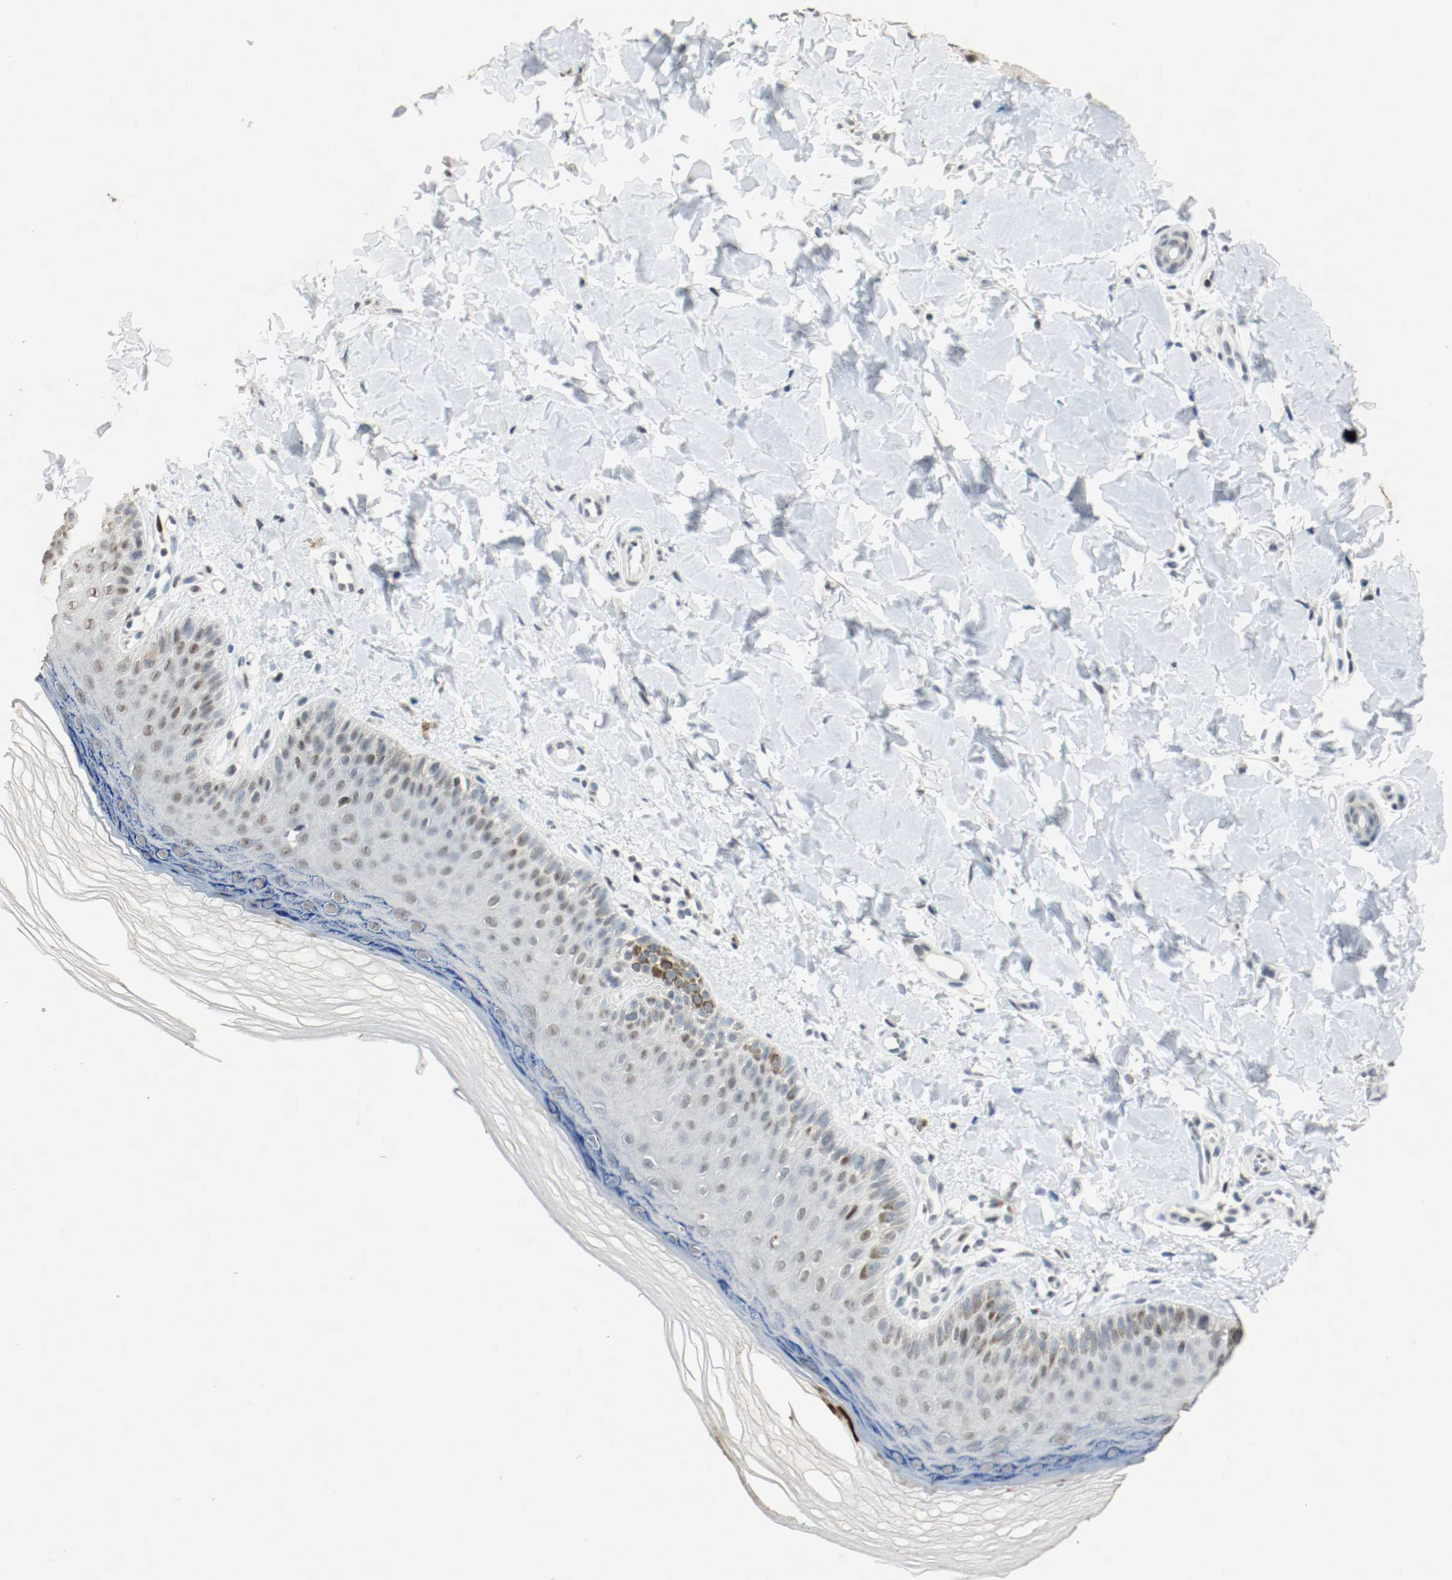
{"staining": {"intensity": "negative", "quantity": "none", "location": "none"}, "tissue": "skin", "cell_type": "Fibroblasts", "image_type": "normal", "snomed": [{"axis": "morphology", "description": "Normal tissue, NOS"}, {"axis": "topography", "description": "Skin"}], "caption": "Protein analysis of unremarkable skin reveals no significant staining in fibroblasts.", "gene": "DNMT1", "patient": {"sex": "male", "age": 26}}